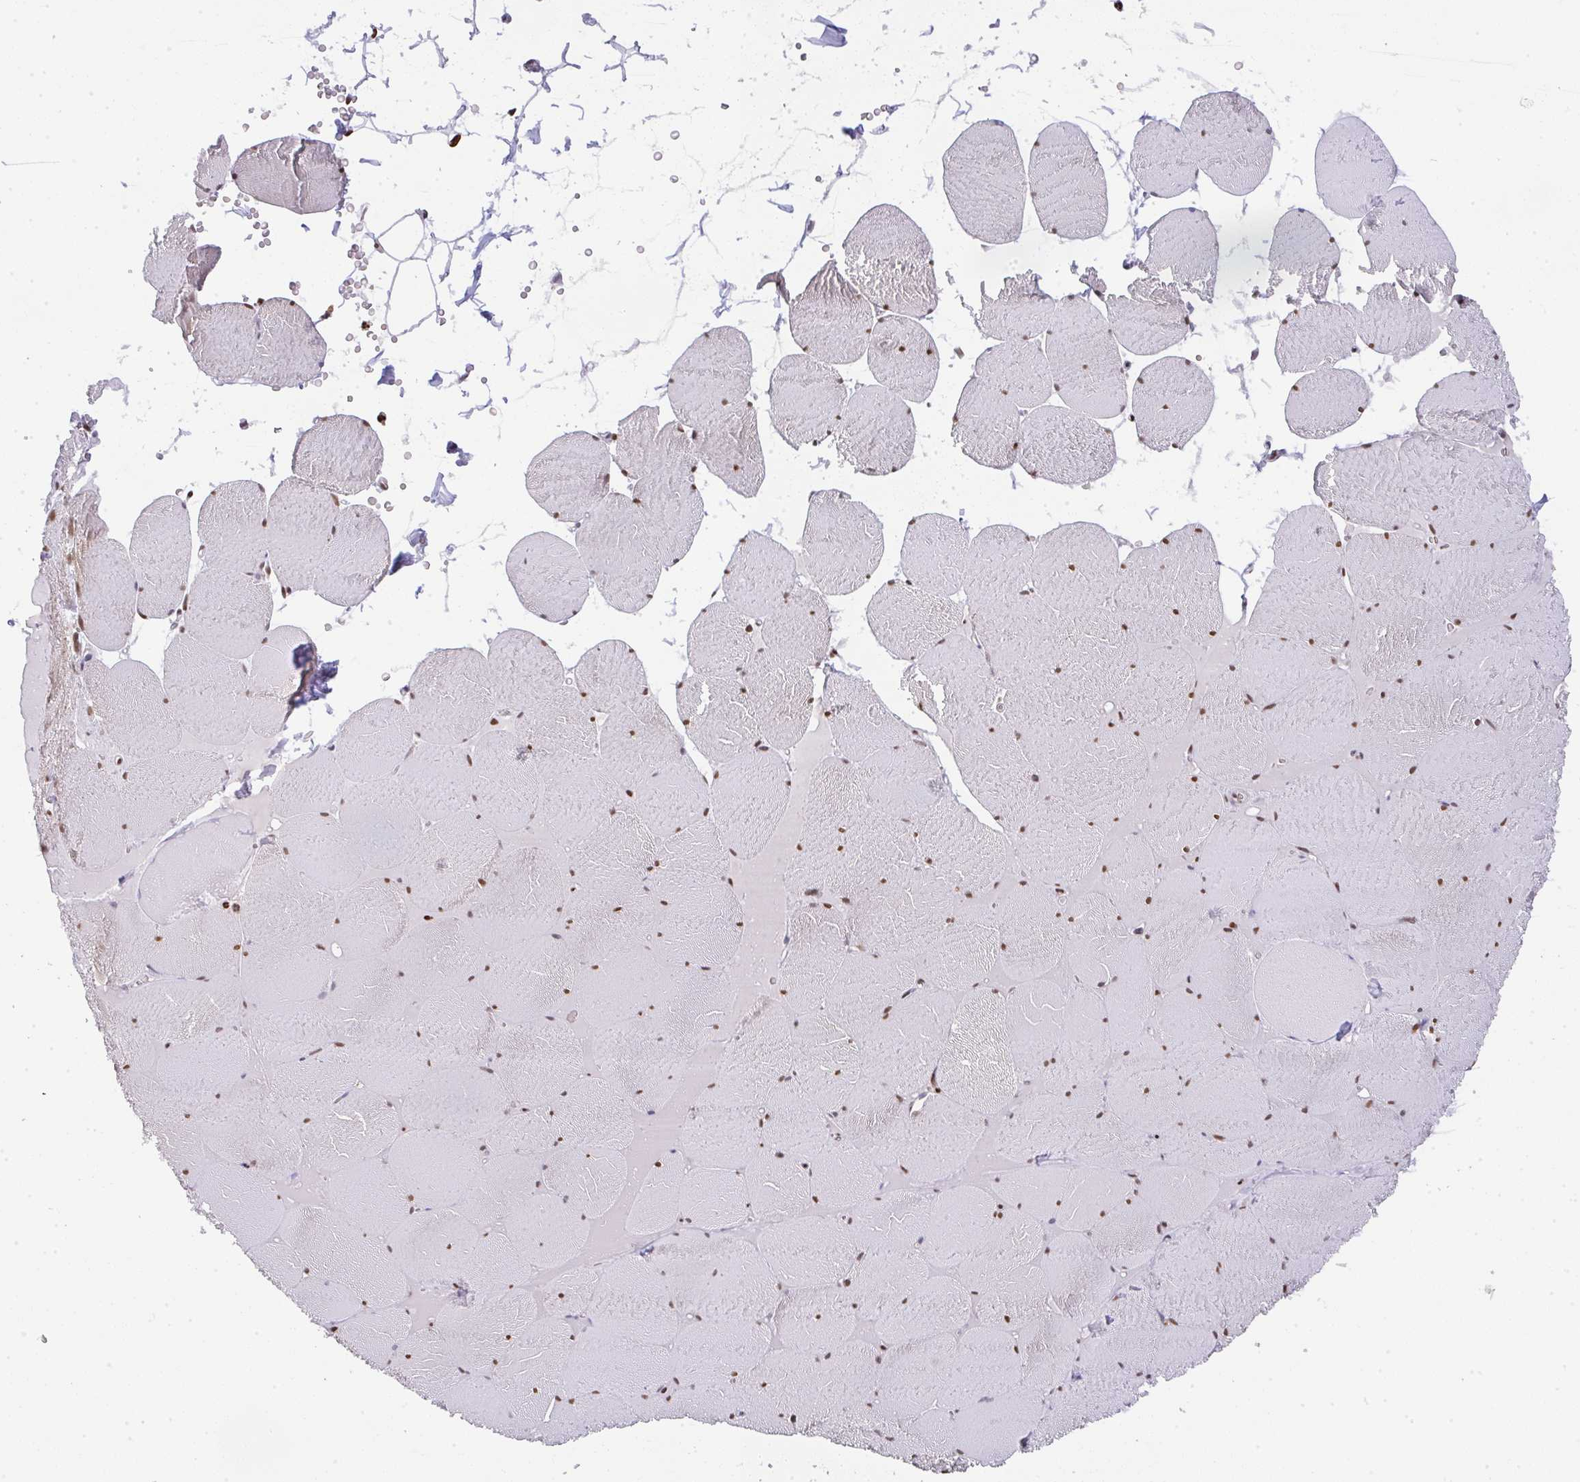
{"staining": {"intensity": "weak", "quantity": "25%-75%", "location": "nuclear"}, "tissue": "skeletal muscle", "cell_type": "Myocytes", "image_type": "normal", "snomed": [{"axis": "morphology", "description": "Normal tissue, NOS"}, {"axis": "topography", "description": "Skeletal muscle"}, {"axis": "topography", "description": "Head-Neck"}], "caption": "The photomicrograph shows a brown stain indicating the presence of a protein in the nuclear of myocytes in skeletal muscle.", "gene": "BBX", "patient": {"sex": "male", "age": 66}}